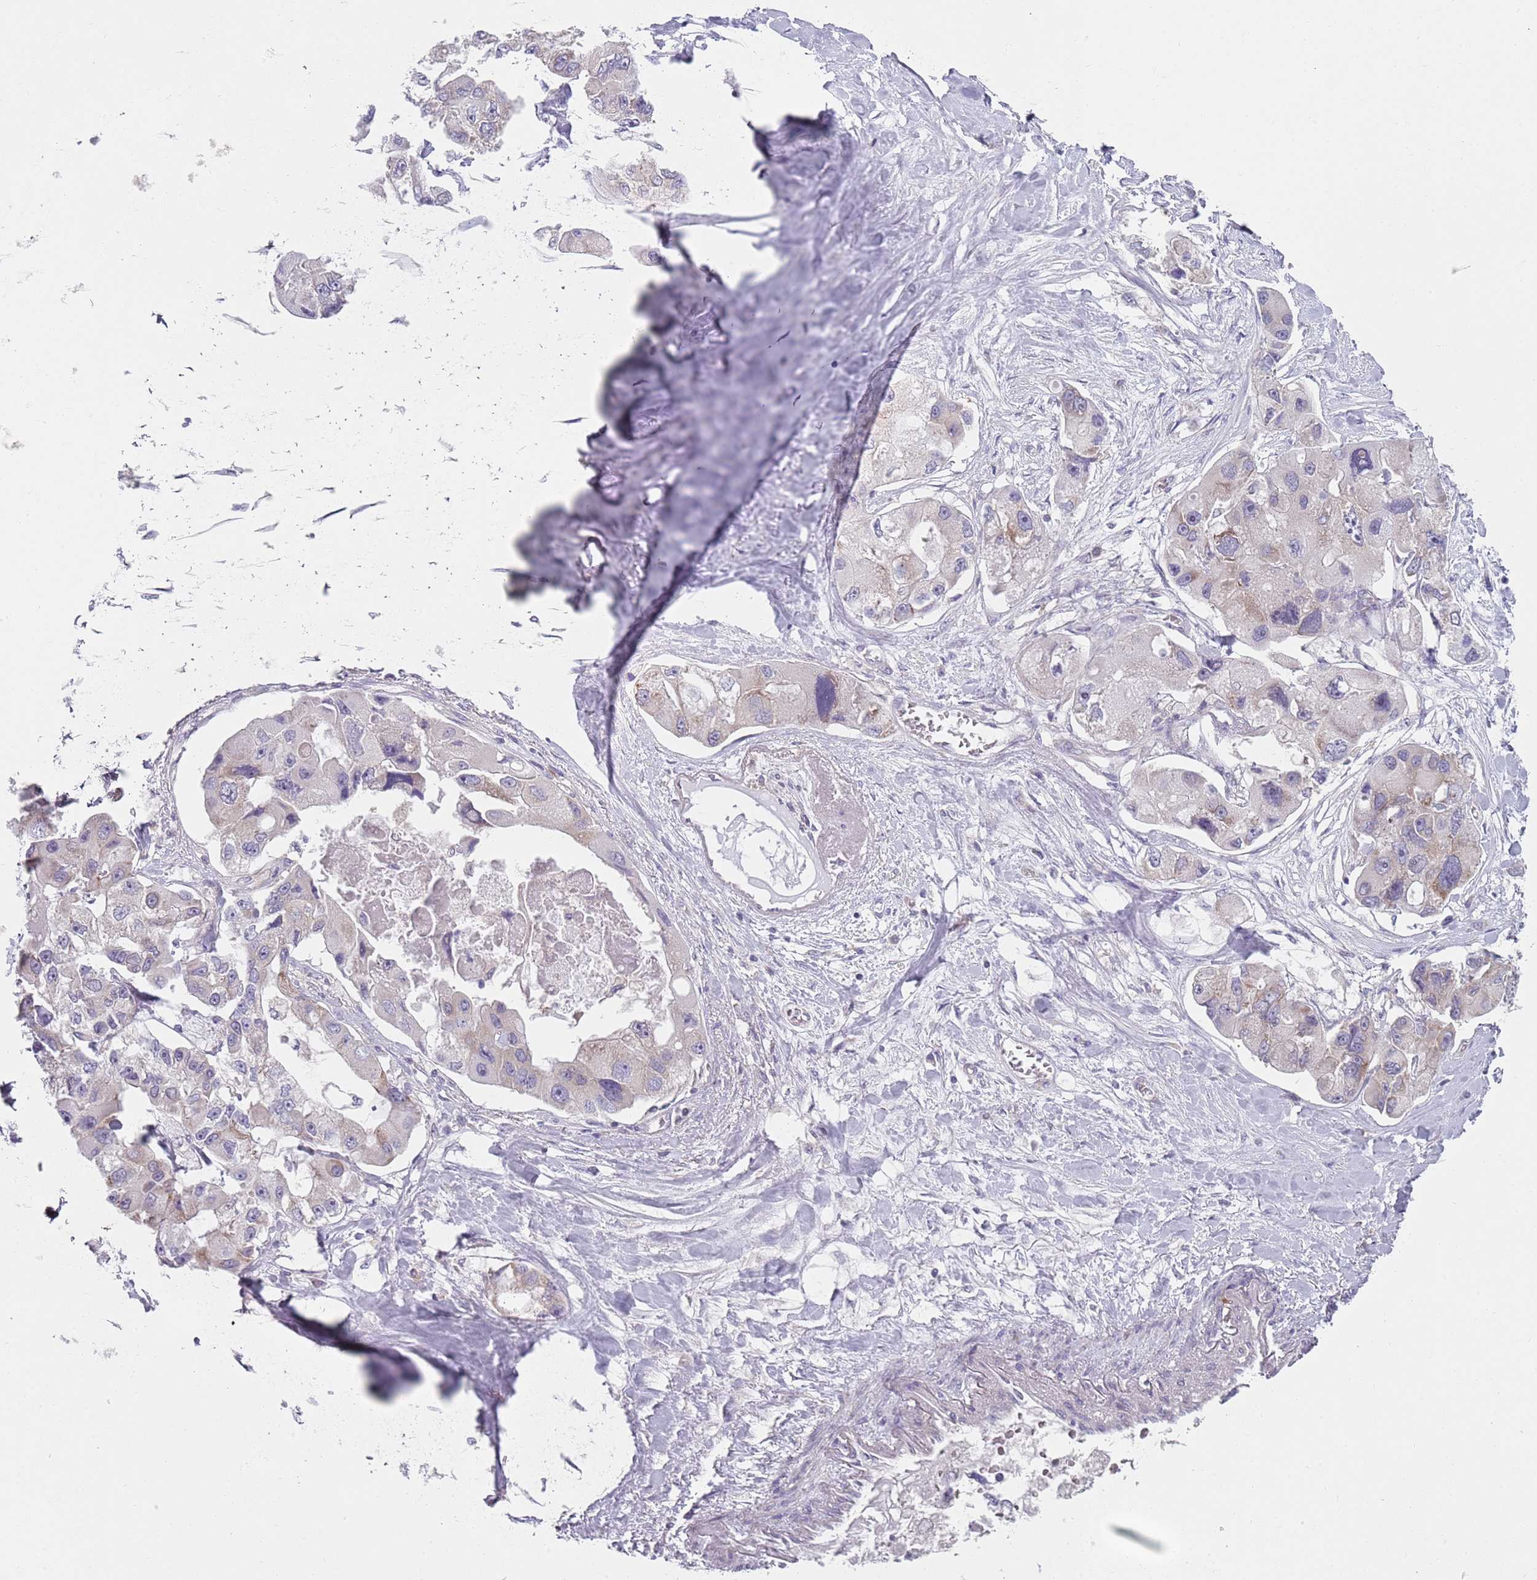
{"staining": {"intensity": "weak", "quantity": "<25%", "location": "cytoplasmic/membranous"}, "tissue": "lung cancer", "cell_type": "Tumor cells", "image_type": "cancer", "snomed": [{"axis": "morphology", "description": "Adenocarcinoma, NOS"}, {"axis": "topography", "description": "Lung"}], "caption": "An immunohistochemistry (IHC) histopathology image of lung adenocarcinoma is shown. There is no staining in tumor cells of lung adenocarcinoma.", "gene": "SLC26A6", "patient": {"sex": "female", "age": 54}}